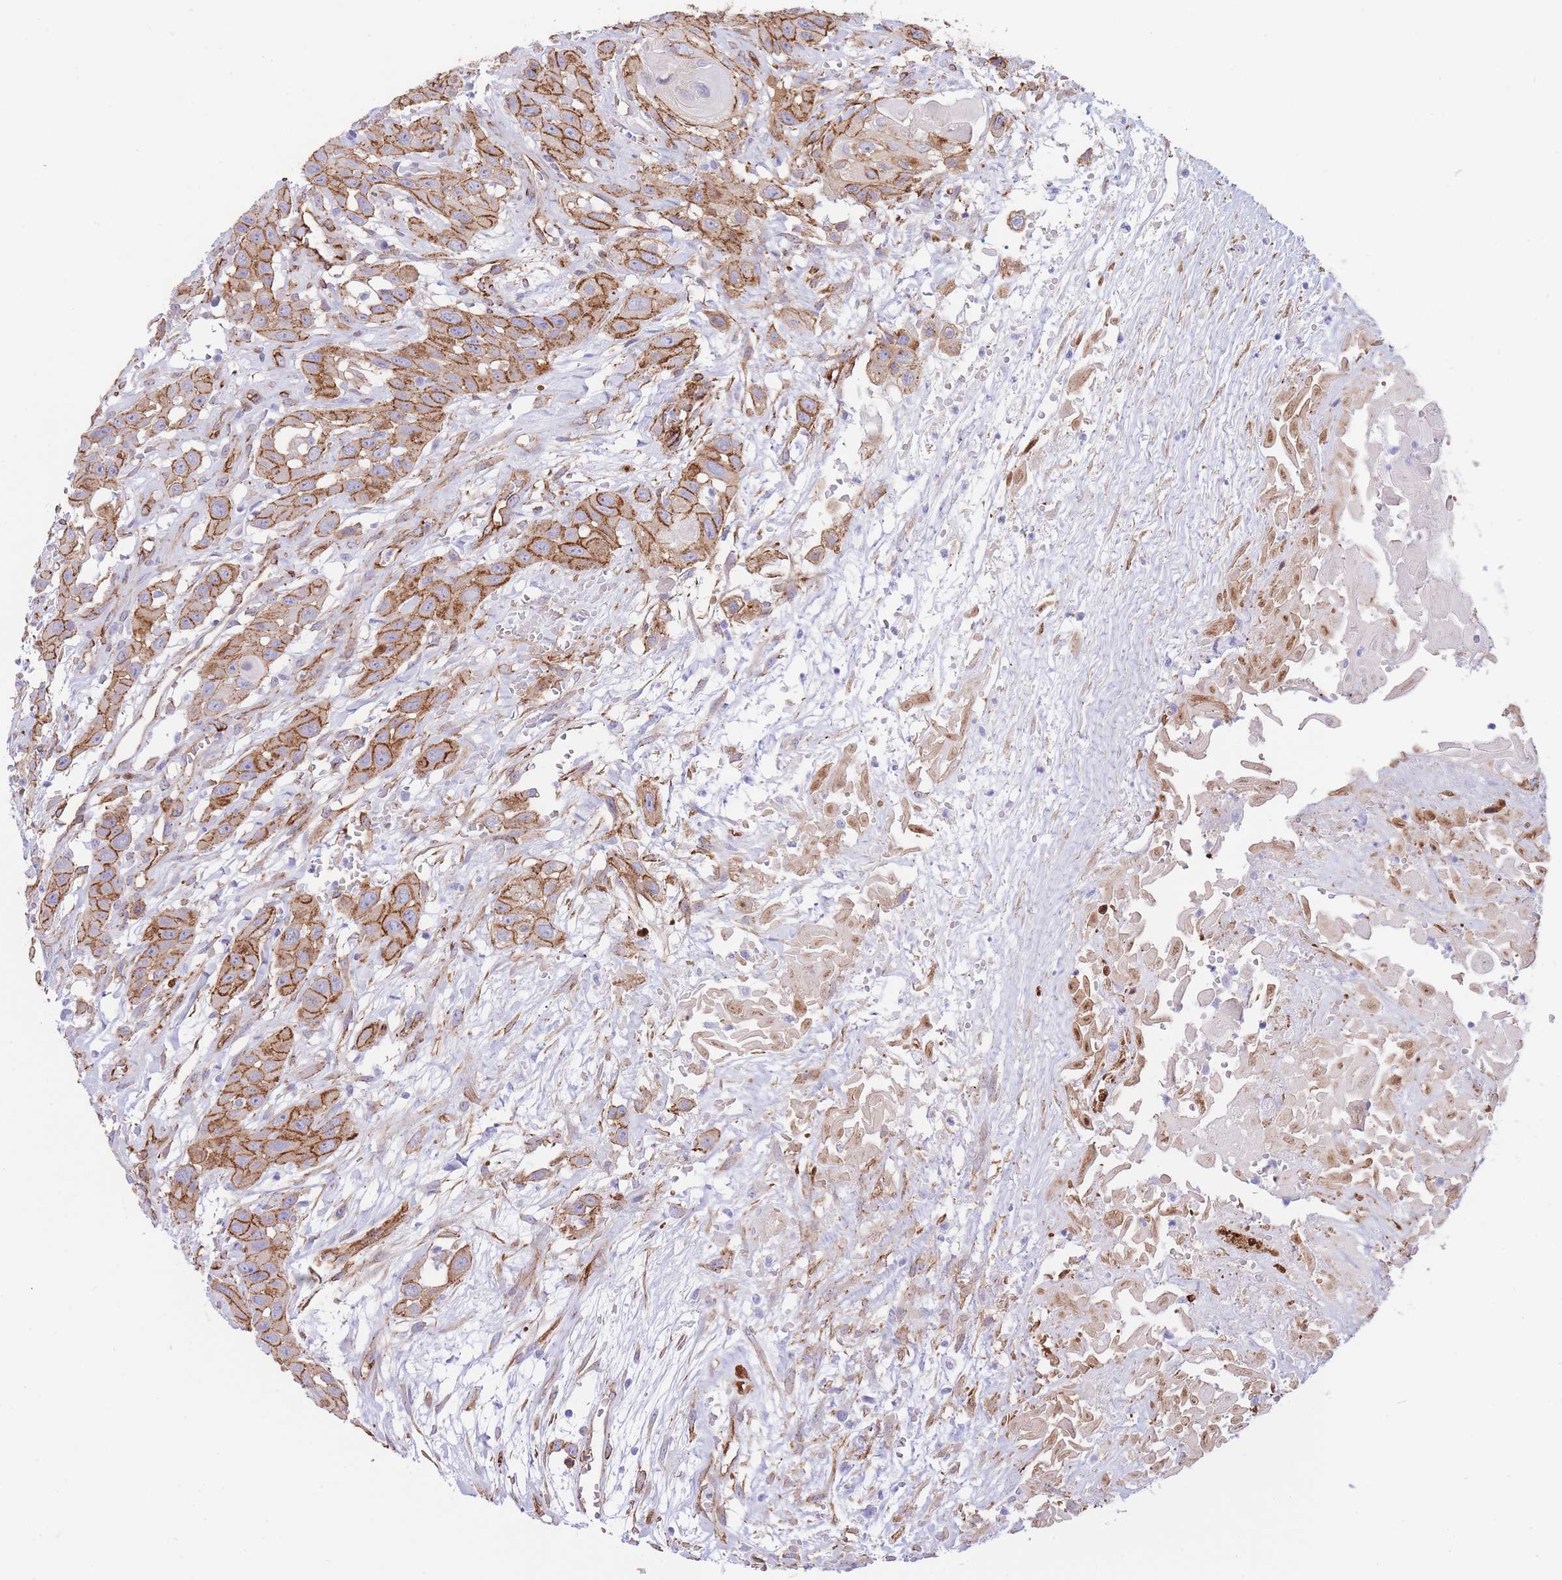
{"staining": {"intensity": "moderate", "quantity": ">75%", "location": "cytoplasmic/membranous"}, "tissue": "head and neck cancer", "cell_type": "Tumor cells", "image_type": "cancer", "snomed": [{"axis": "morphology", "description": "Squamous cell carcinoma, NOS"}, {"axis": "topography", "description": "Head-Neck"}], "caption": "Human squamous cell carcinoma (head and neck) stained with a brown dye reveals moderate cytoplasmic/membranous positive staining in about >75% of tumor cells.", "gene": "CAVIN1", "patient": {"sex": "male", "age": 81}}